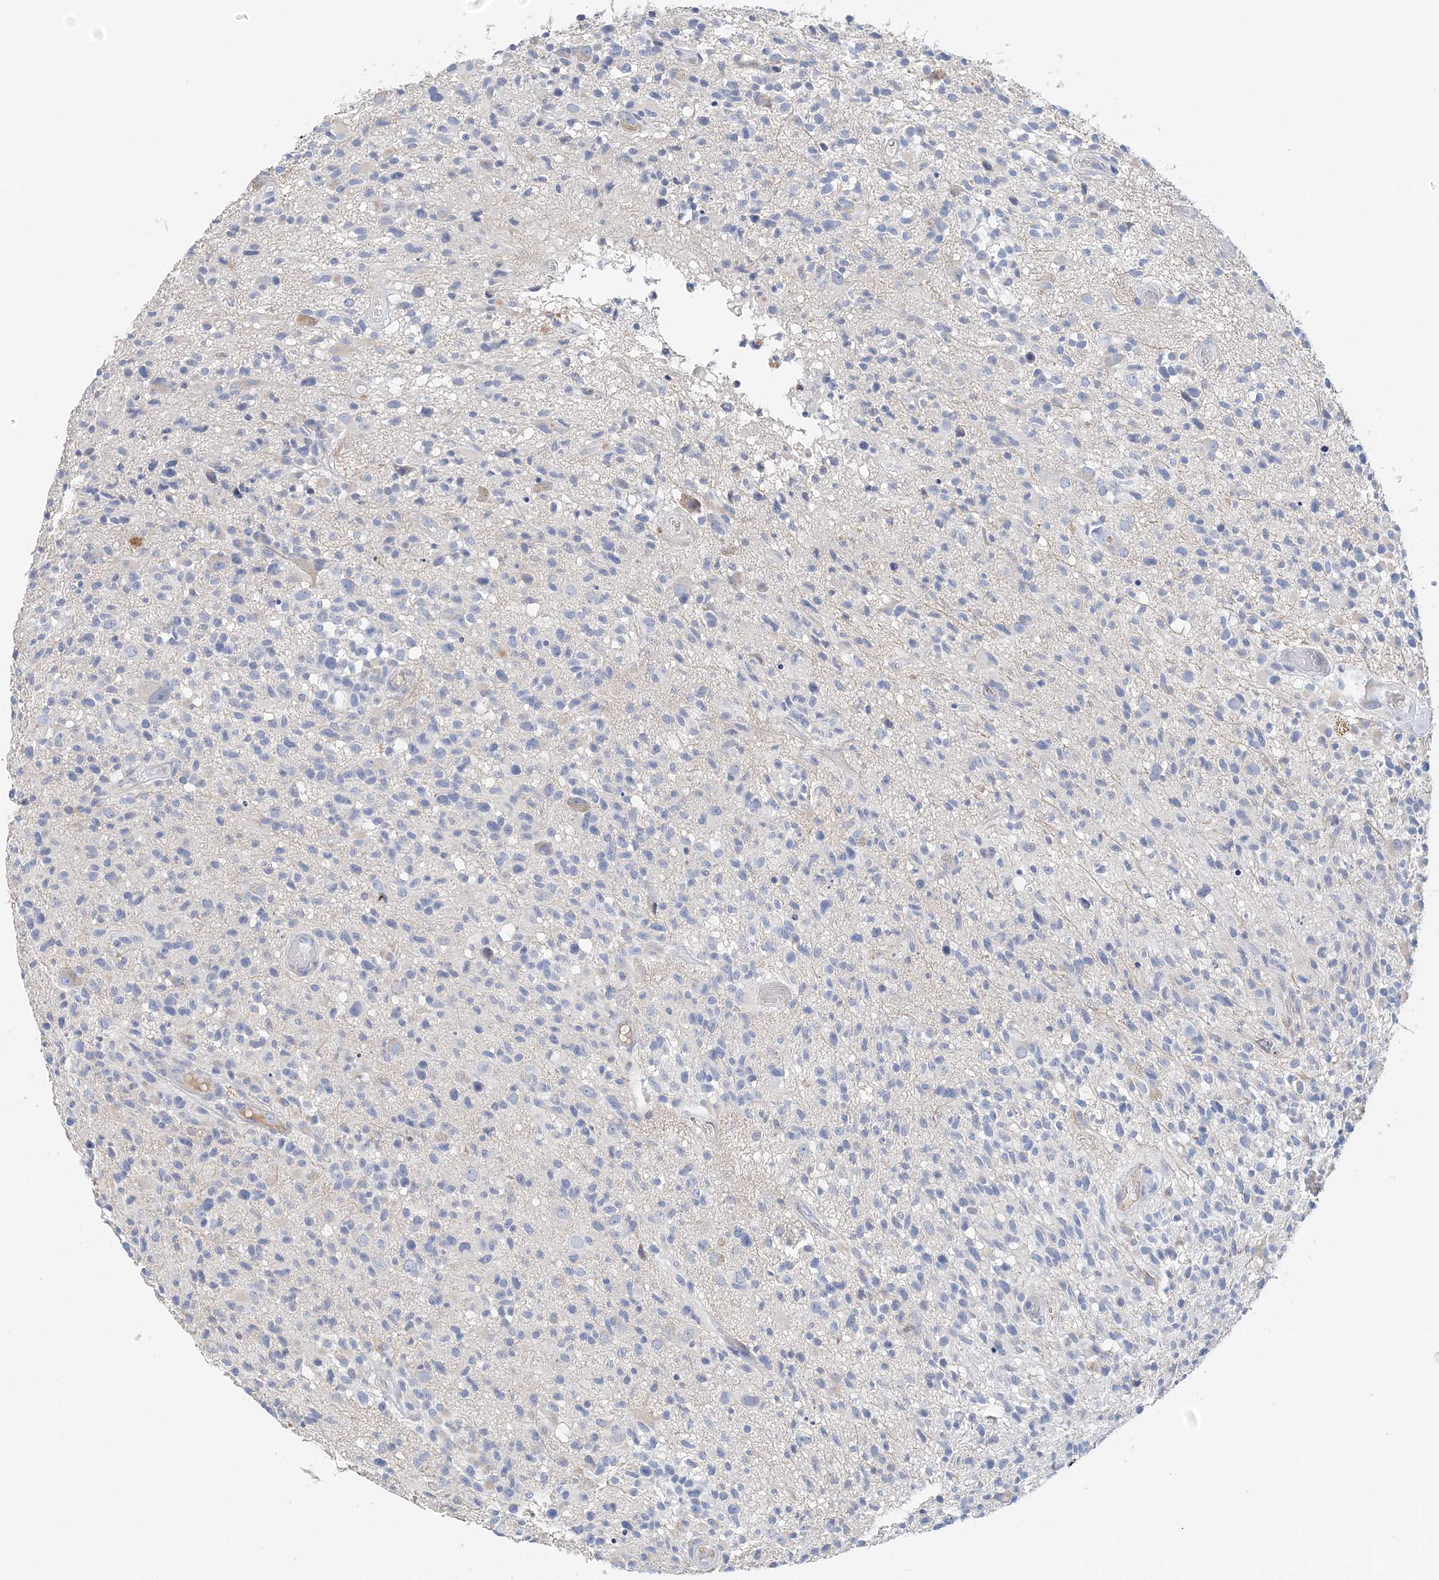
{"staining": {"intensity": "negative", "quantity": "none", "location": "none"}, "tissue": "glioma", "cell_type": "Tumor cells", "image_type": "cancer", "snomed": [{"axis": "morphology", "description": "Glioma, malignant, High grade"}, {"axis": "morphology", "description": "Glioblastoma, NOS"}, {"axis": "topography", "description": "Brain"}], "caption": "High power microscopy photomicrograph of an immunohistochemistry image of glioma, revealing no significant staining in tumor cells.", "gene": "LRRIQ4", "patient": {"sex": "male", "age": 60}}